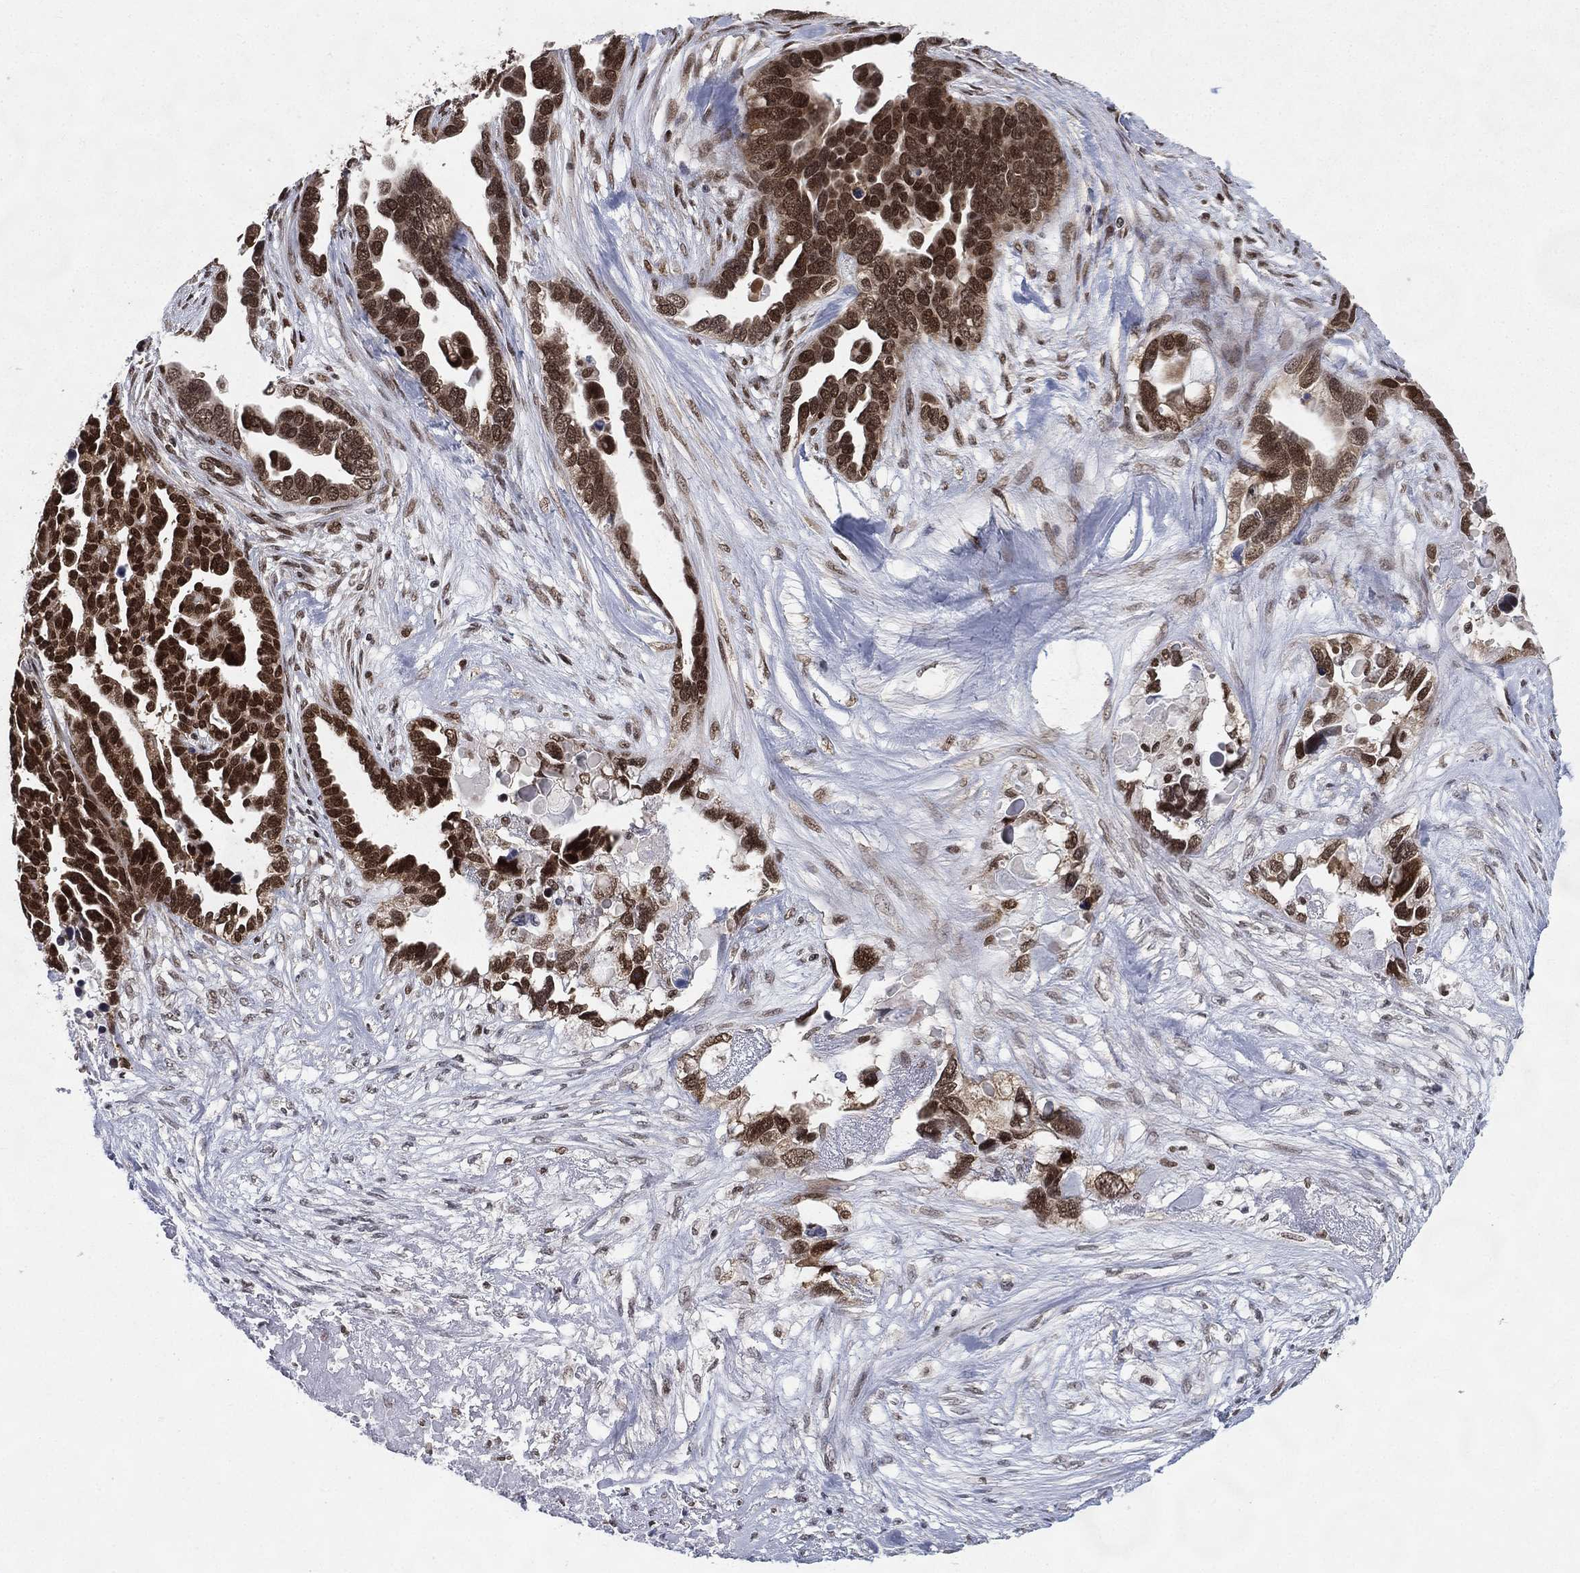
{"staining": {"intensity": "strong", "quantity": ">75%", "location": "nuclear"}, "tissue": "ovarian cancer", "cell_type": "Tumor cells", "image_type": "cancer", "snomed": [{"axis": "morphology", "description": "Cystadenocarcinoma, serous, NOS"}, {"axis": "topography", "description": "Ovary"}], "caption": "An IHC photomicrograph of neoplastic tissue is shown. Protein staining in brown labels strong nuclear positivity in ovarian cancer (serous cystadenocarcinoma) within tumor cells. (DAB IHC, brown staining for protein, blue staining for nuclei).", "gene": "FUBP3", "patient": {"sex": "female", "age": 54}}